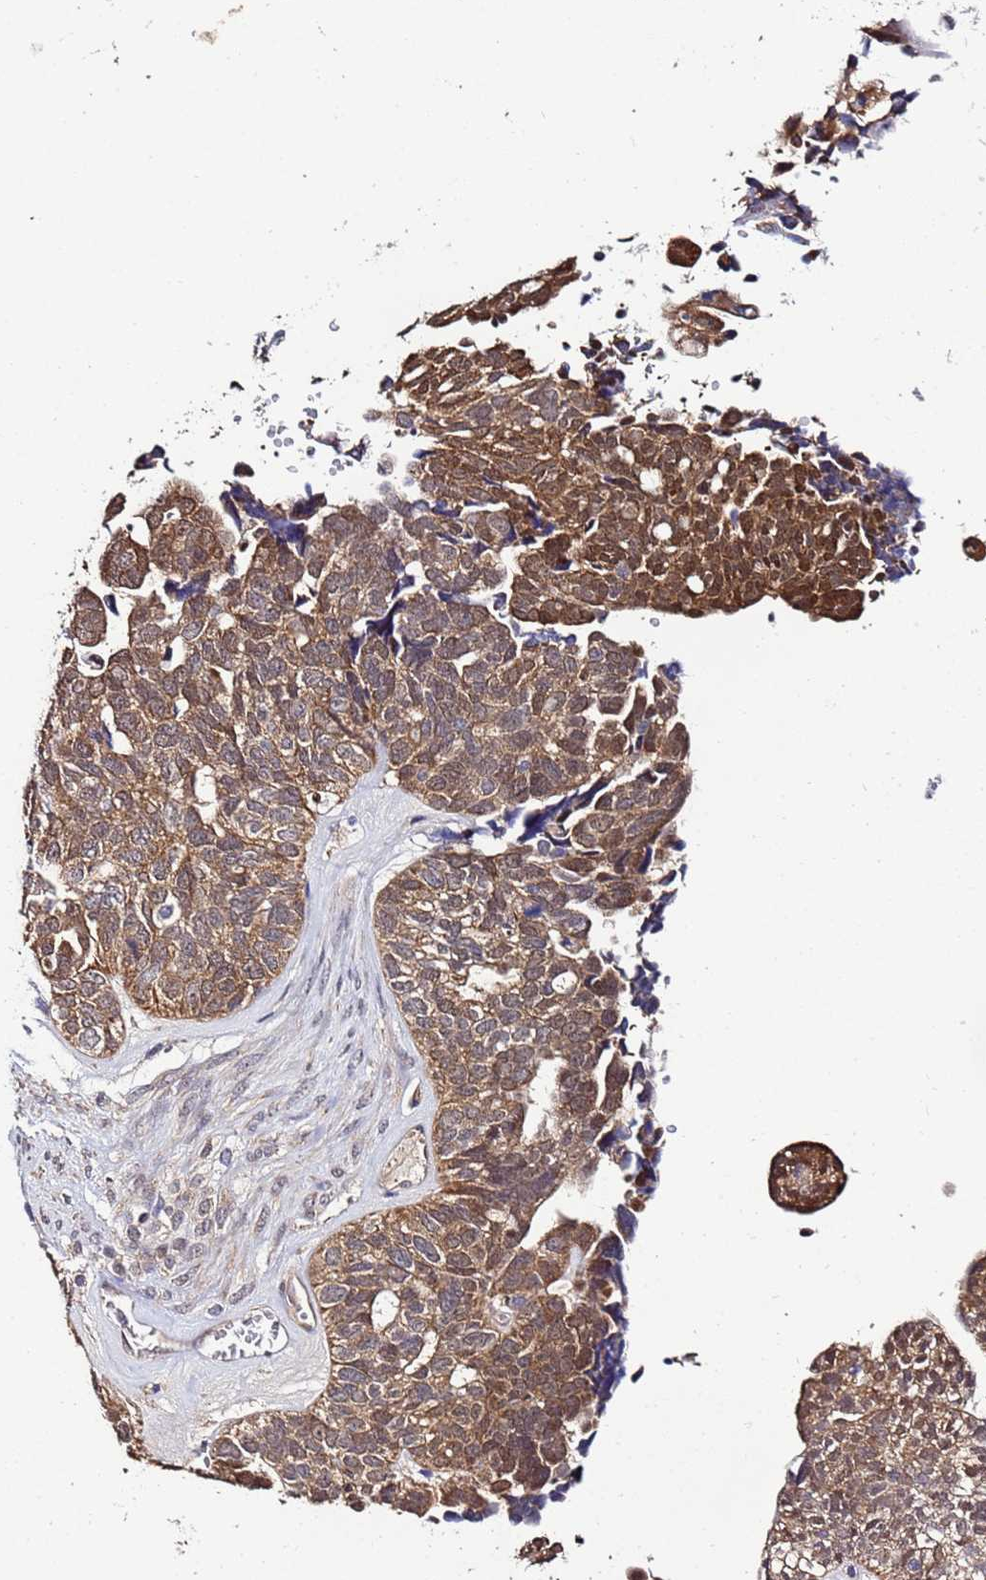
{"staining": {"intensity": "moderate", "quantity": ">75%", "location": "cytoplasmic/membranous"}, "tissue": "ovarian cancer", "cell_type": "Tumor cells", "image_type": "cancer", "snomed": [{"axis": "morphology", "description": "Cystadenocarcinoma, serous, NOS"}, {"axis": "topography", "description": "Ovary"}], "caption": "Serous cystadenocarcinoma (ovarian) stained for a protein (brown) demonstrates moderate cytoplasmic/membranous positive expression in about >75% of tumor cells.", "gene": "NAXE", "patient": {"sex": "female", "age": 79}}